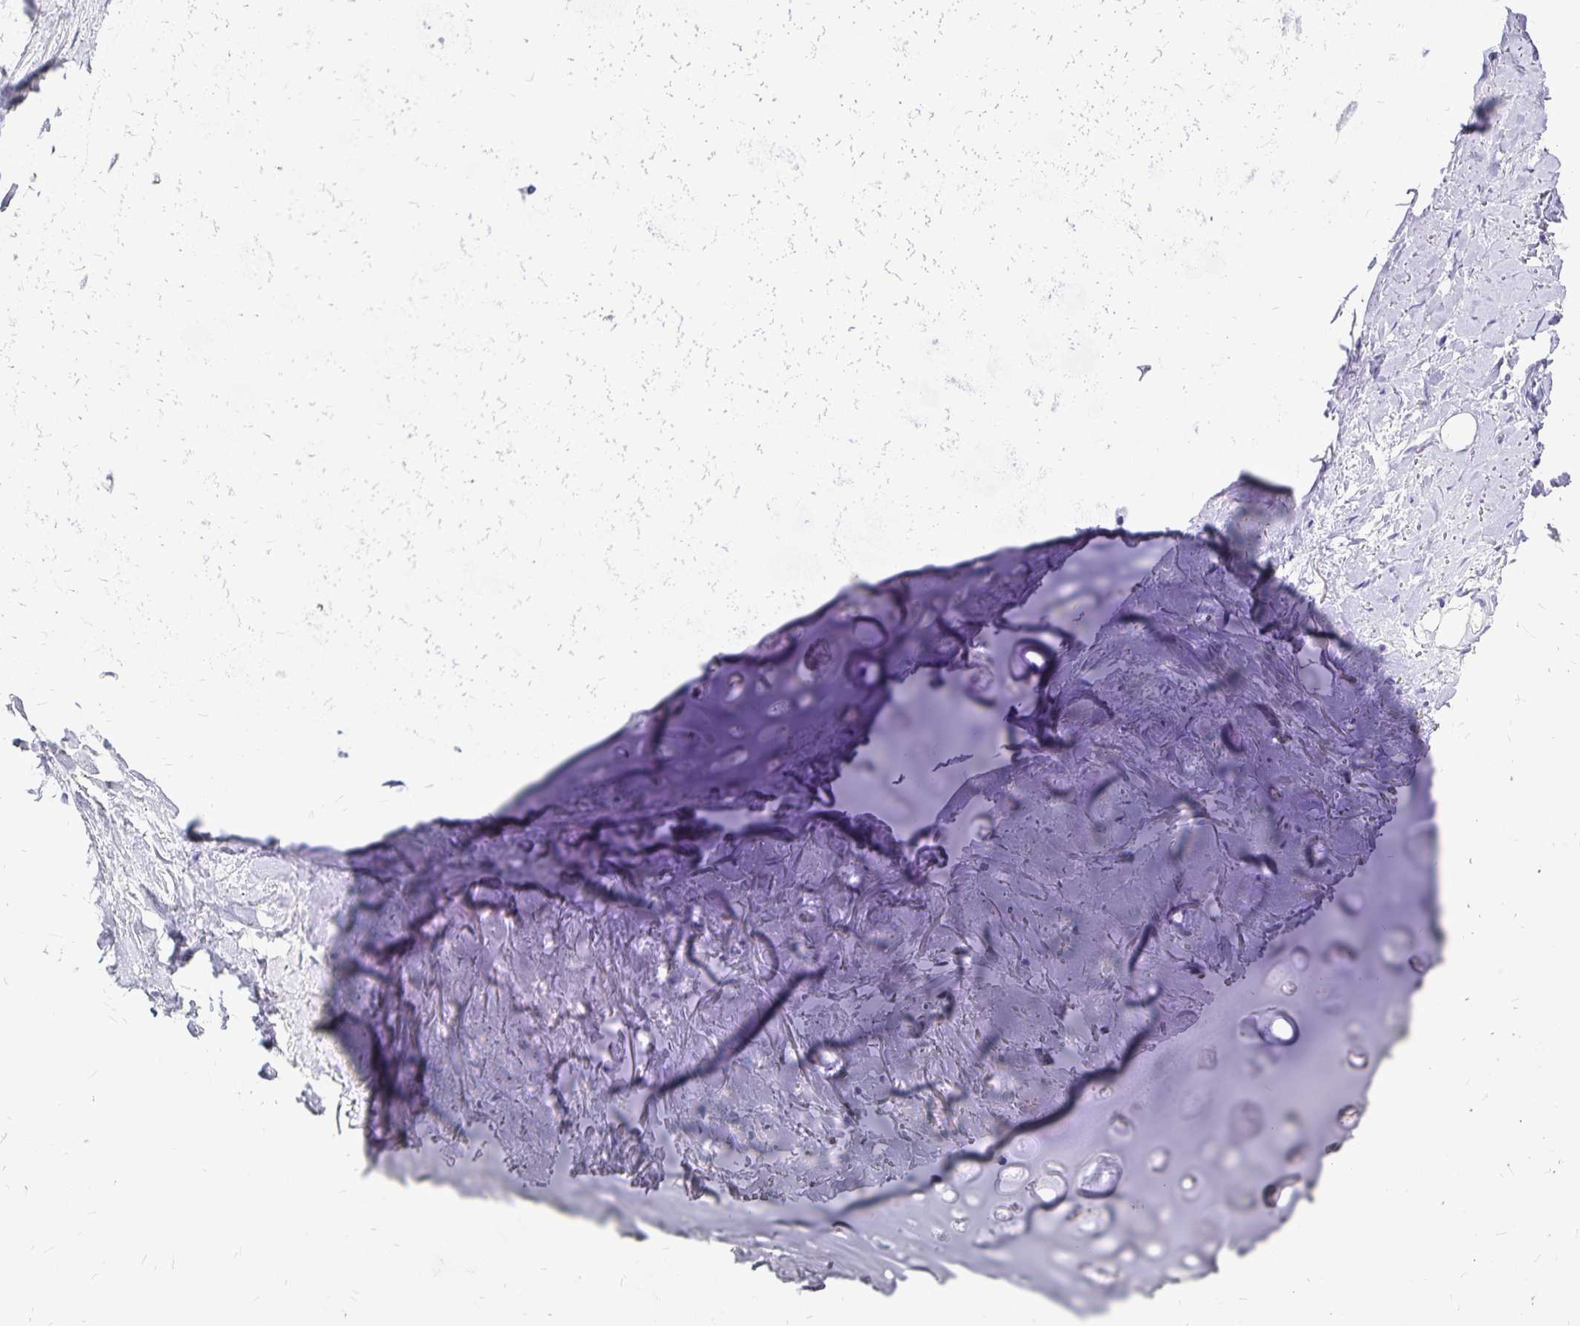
{"staining": {"intensity": "negative", "quantity": "none", "location": "none"}, "tissue": "adipose tissue", "cell_type": "Adipocytes", "image_type": "normal", "snomed": [{"axis": "morphology", "description": "Normal tissue, NOS"}, {"axis": "topography", "description": "Cartilage tissue"}, {"axis": "topography", "description": "Bronchus"}], "caption": "Adipocytes are negative for protein expression in normal human adipose tissue.", "gene": "HMGB3", "patient": {"sex": "female", "age": 79}}